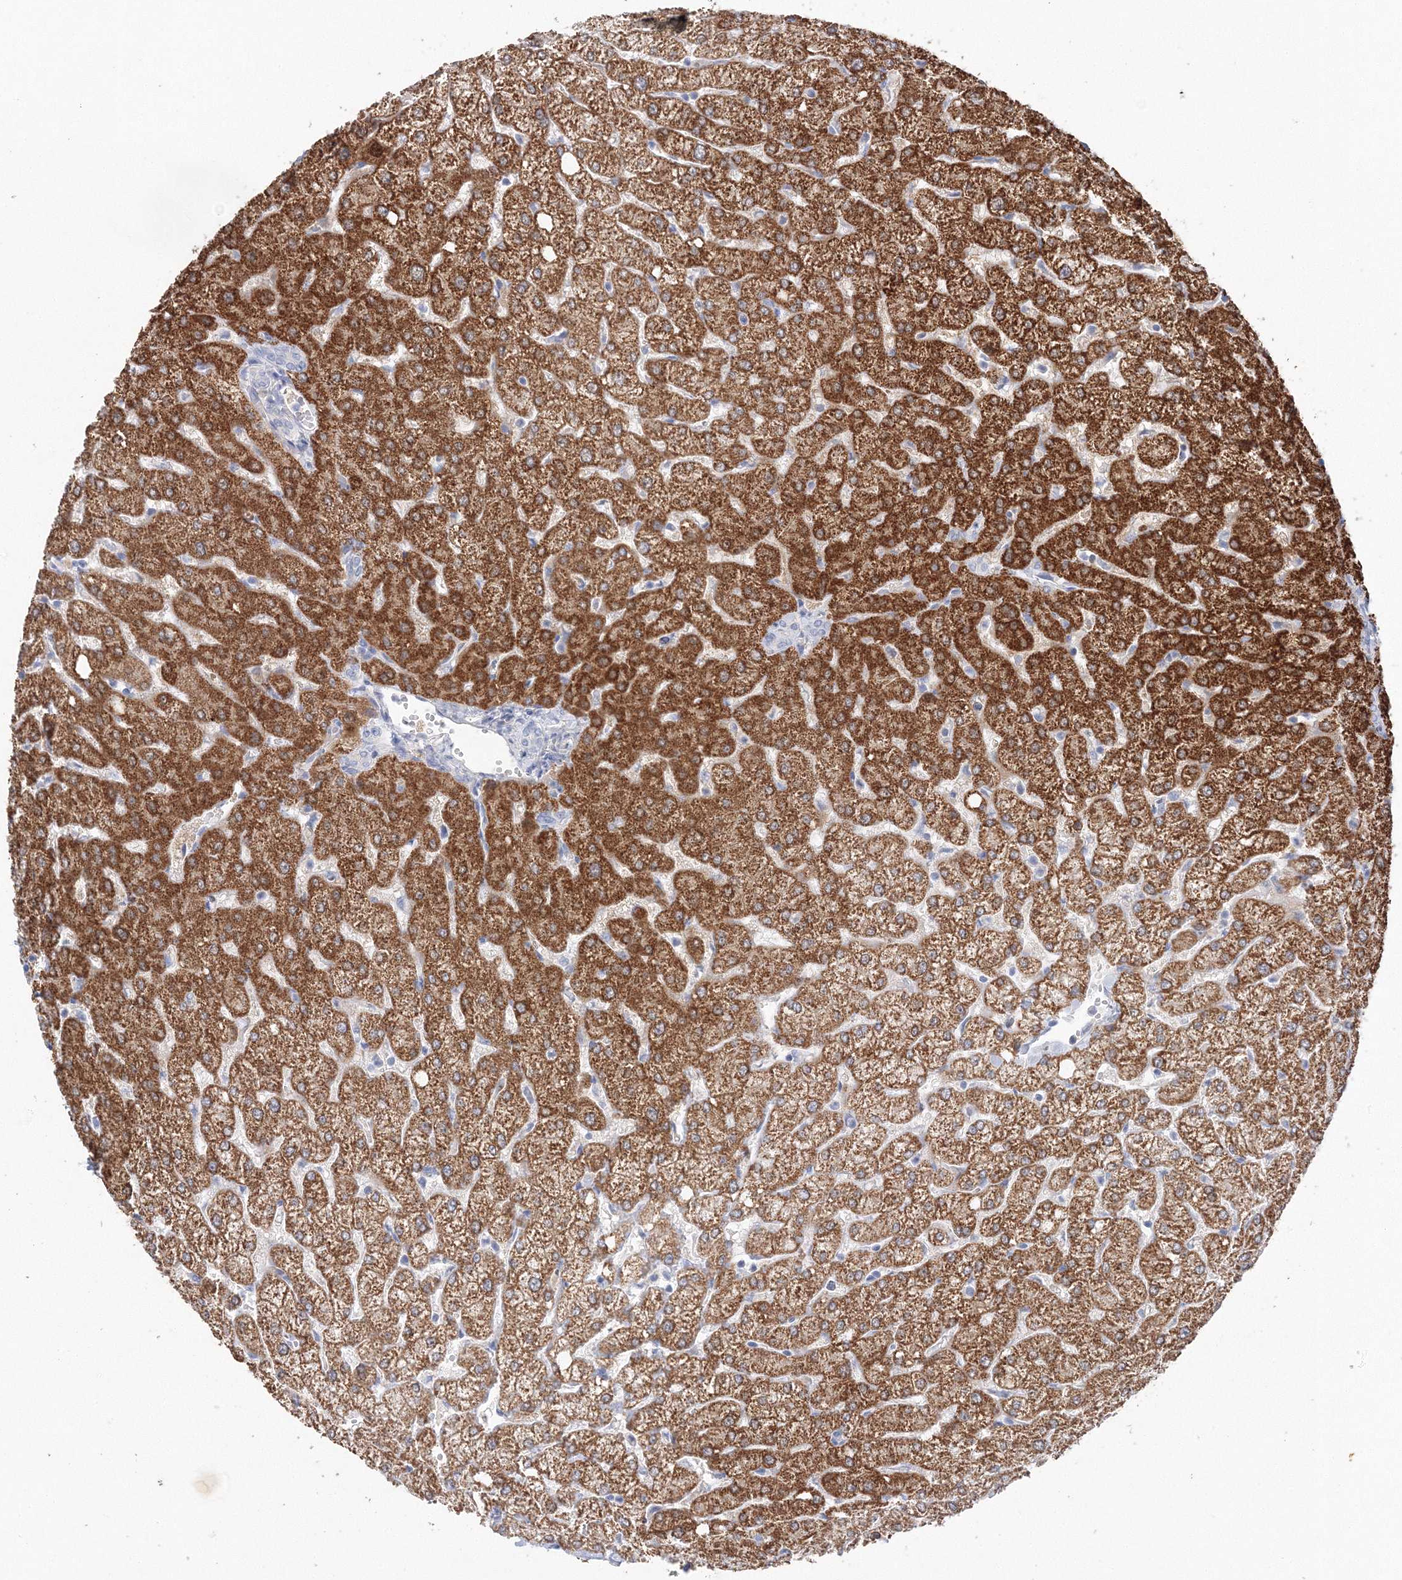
{"staining": {"intensity": "negative", "quantity": "none", "location": "none"}, "tissue": "liver", "cell_type": "Cholangiocytes", "image_type": "normal", "snomed": [{"axis": "morphology", "description": "Normal tissue, NOS"}, {"axis": "topography", "description": "Liver"}], "caption": "IHC histopathology image of unremarkable liver: liver stained with DAB displays no significant protein staining in cholangiocytes. Nuclei are stained in blue.", "gene": "HMGCS1", "patient": {"sex": "female", "age": 54}}